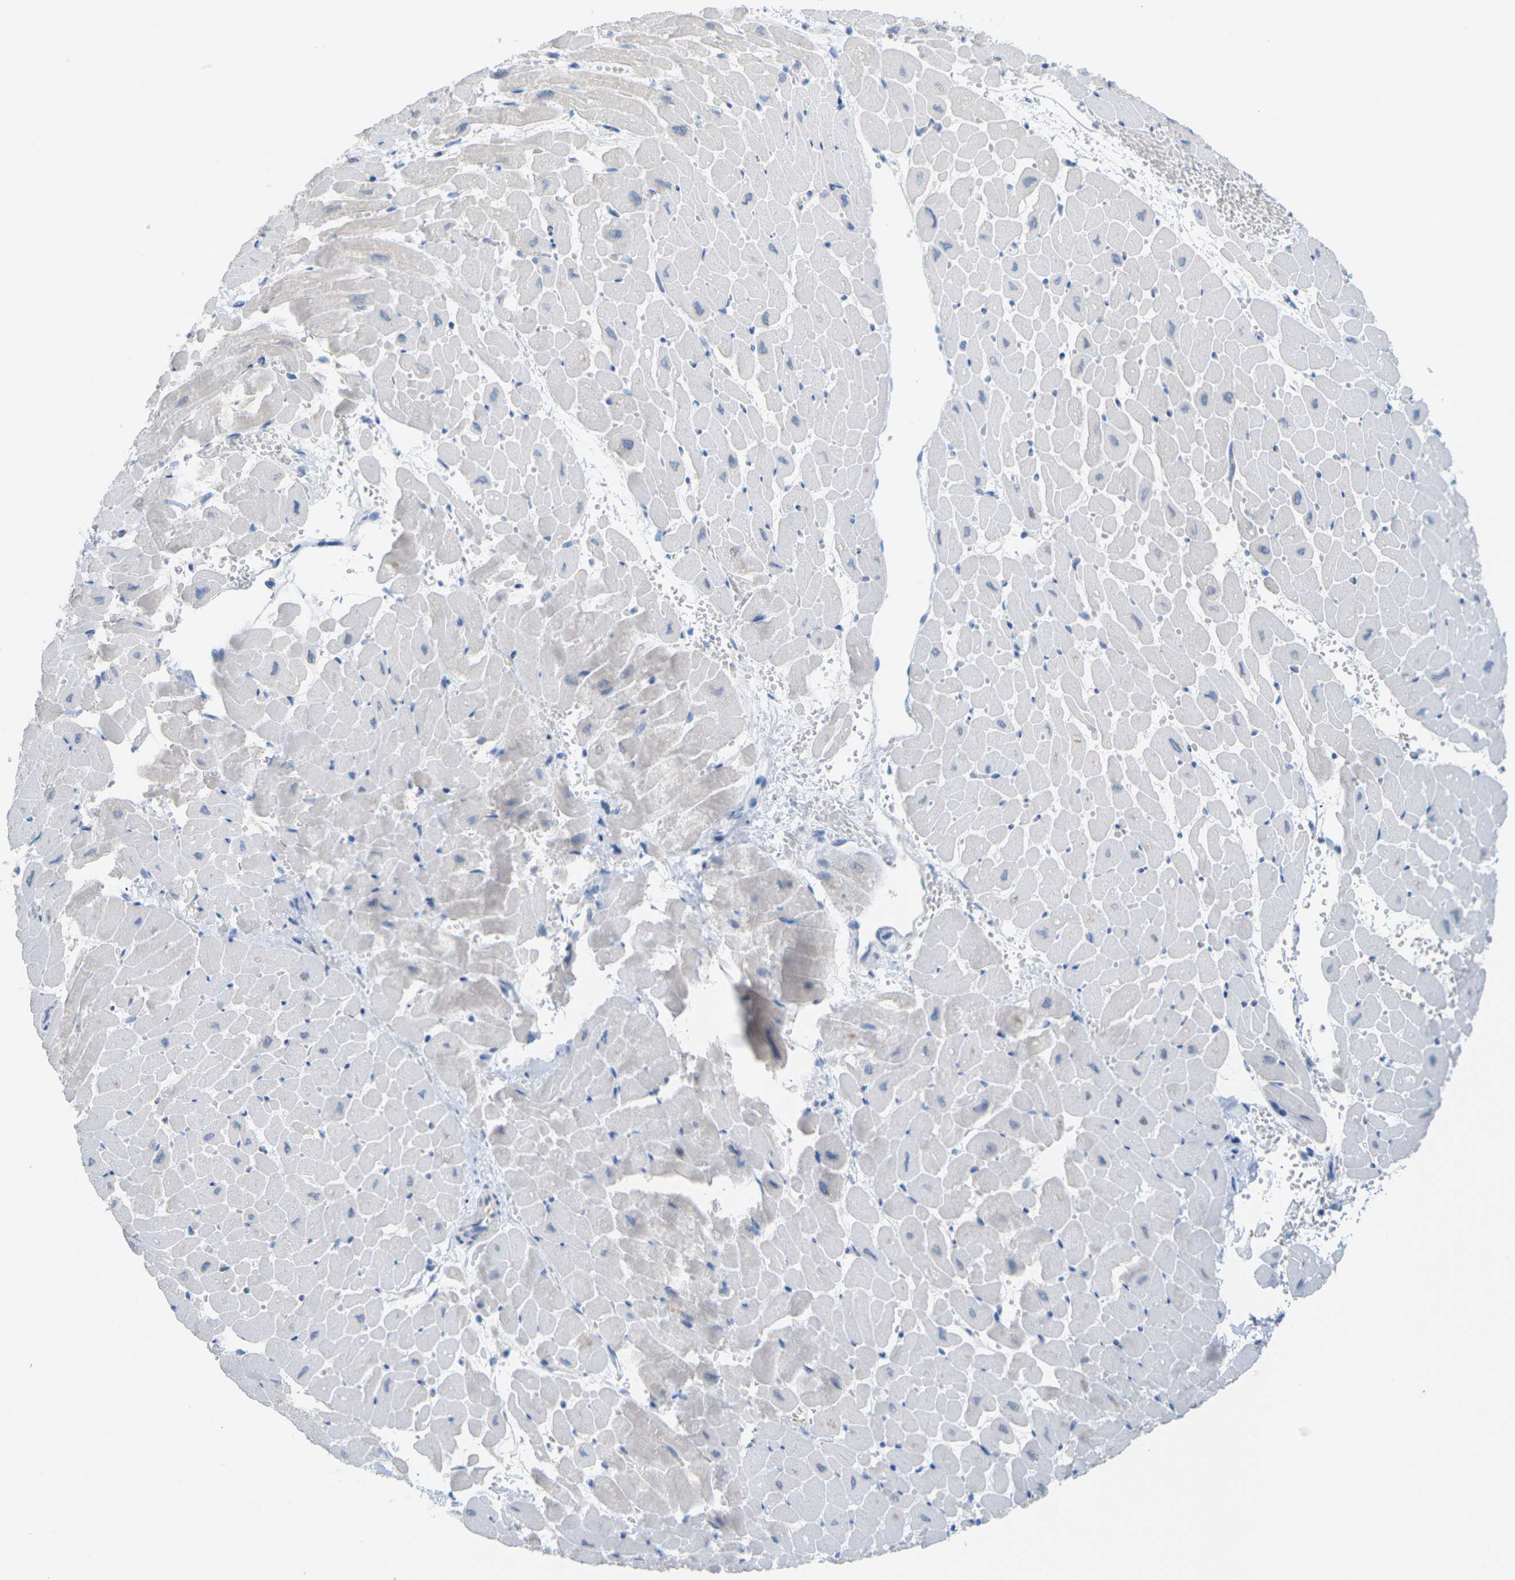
{"staining": {"intensity": "negative", "quantity": "none", "location": "none"}, "tissue": "heart muscle", "cell_type": "Cardiomyocytes", "image_type": "normal", "snomed": [{"axis": "morphology", "description": "Normal tissue, NOS"}, {"axis": "topography", "description": "Heart"}], "caption": "Immunohistochemistry micrograph of normal heart muscle stained for a protein (brown), which displays no expression in cardiomyocytes.", "gene": "CLDN3", "patient": {"sex": "male", "age": 45}}